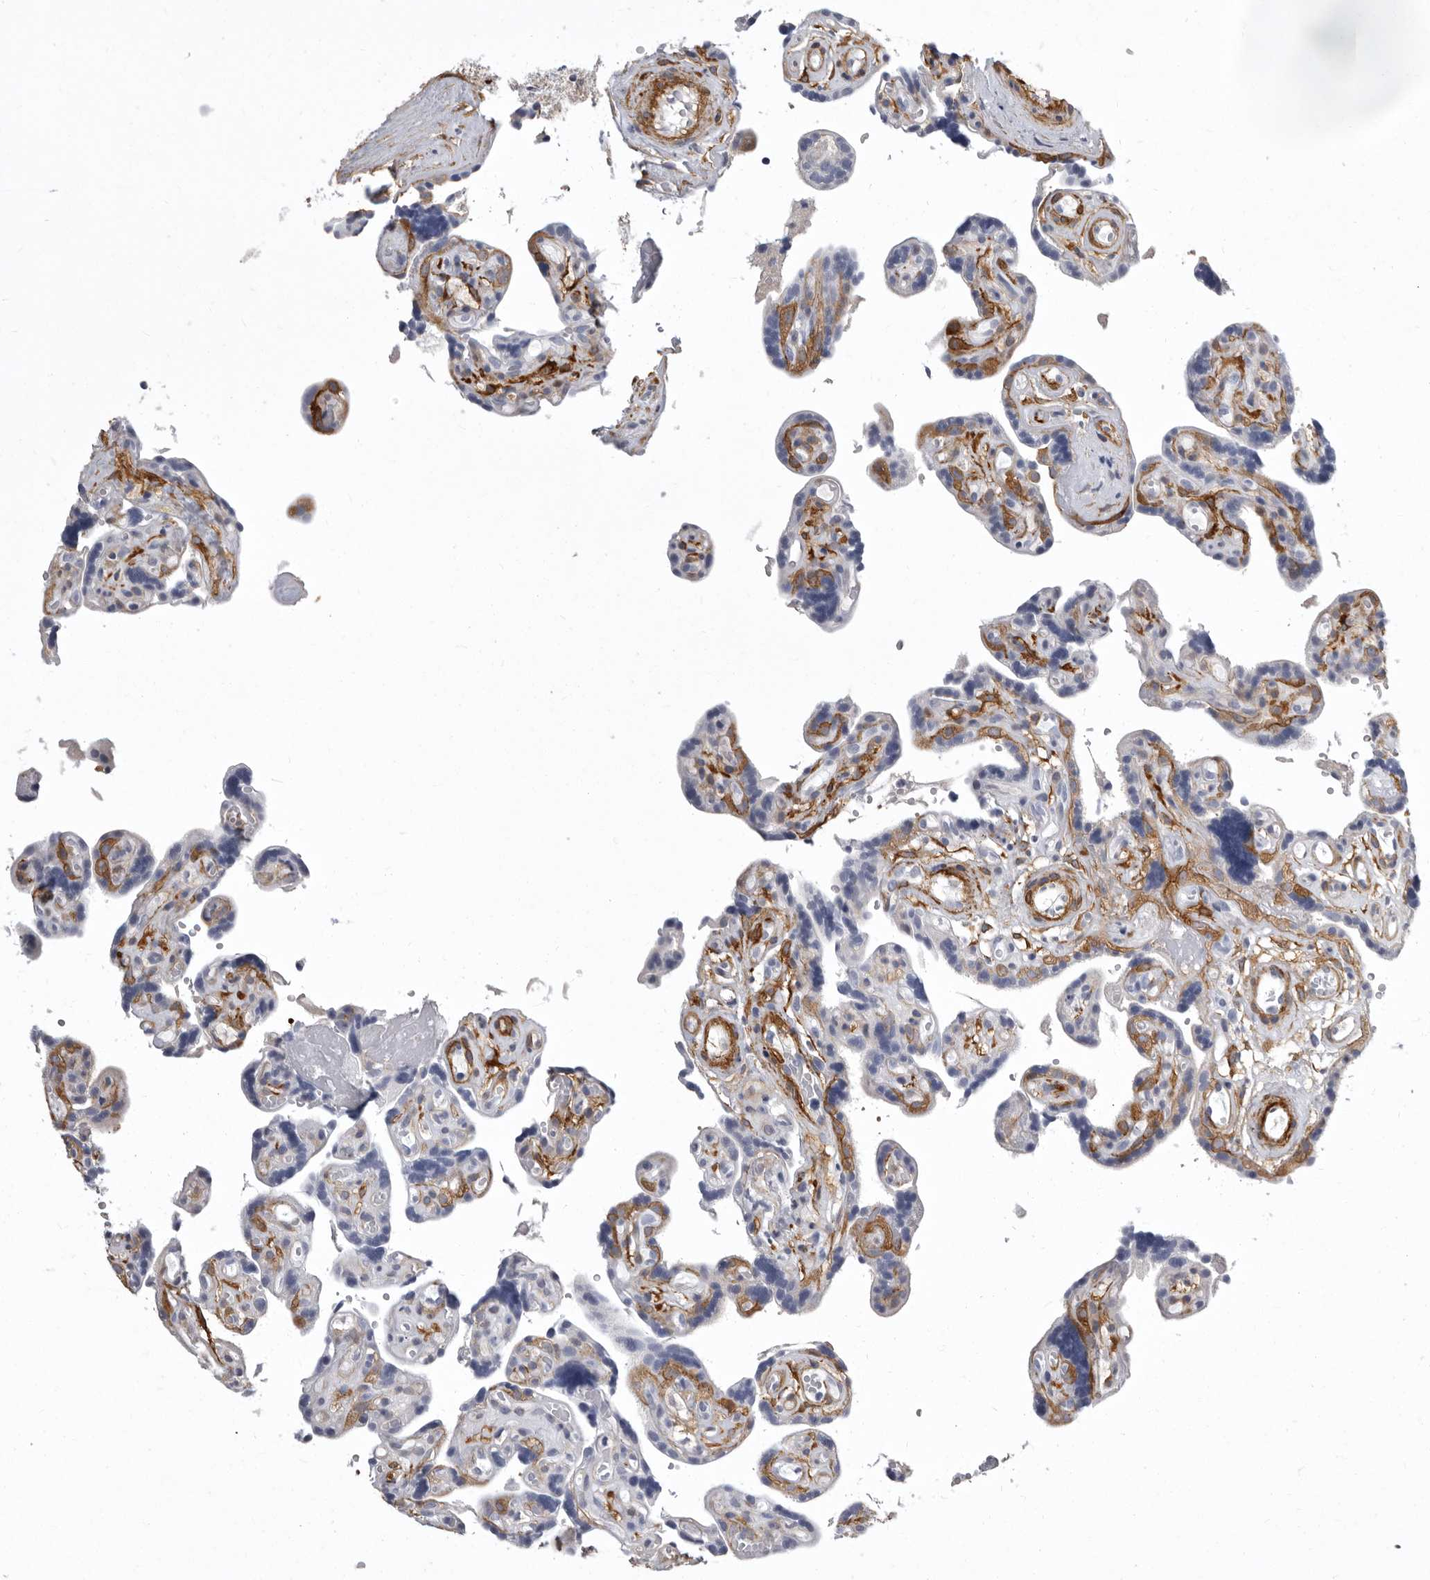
{"staining": {"intensity": "weak", "quantity": "25%-75%", "location": "cytoplasmic/membranous"}, "tissue": "placenta", "cell_type": "Decidual cells", "image_type": "normal", "snomed": [{"axis": "morphology", "description": "Normal tissue, NOS"}, {"axis": "topography", "description": "Placenta"}], "caption": "Protein staining shows weak cytoplasmic/membranous expression in approximately 25%-75% of decidual cells in benign placenta. (DAB = brown stain, brightfield microscopy at high magnification).", "gene": "ENAH", "patient": {"sex": "female", "age": 30}}